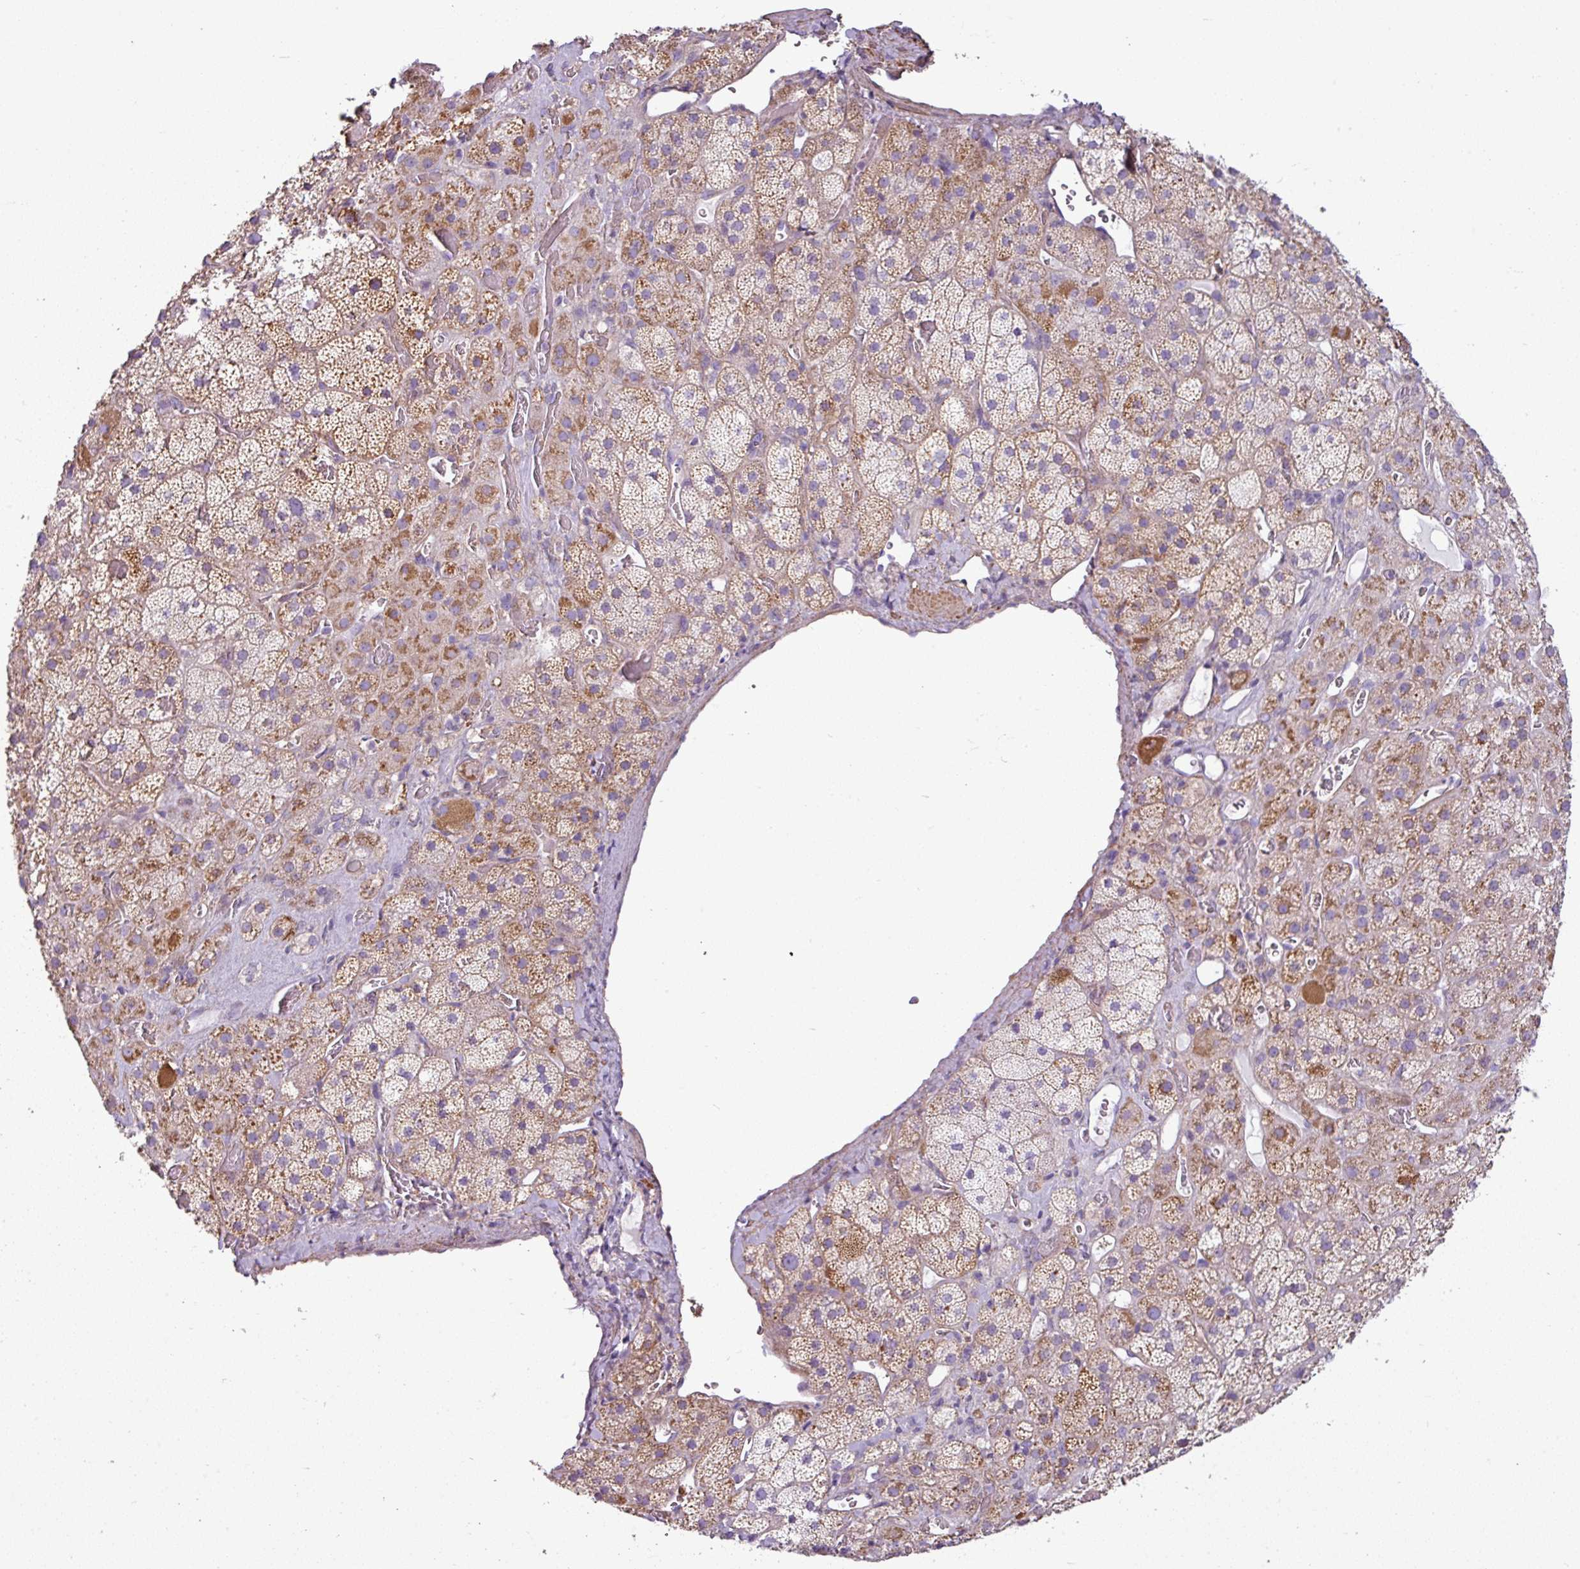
{"staining": {"intensity": "moderate", "quantity": "25%-75%", "location": "cytoplasmic/membranous"}, "tissue": "adrenal gland", "cell_type": "Glandular cells", "image_type": "normal", "snomed": [{"axis": "morphology", "description": "Normal tissue, NOS"}, {"axis": "topography", "description": "Adrenal gland"}], "caption": "Immunohistochemical staining of benign human adrenal gland reveals 25%-75% levels of moderate cytoplasmic/membranous protein positivity in about 25%-75% of glandular cells.", "gene": "BTN2A2", "patient": {"sex": "male", "age": 57}}